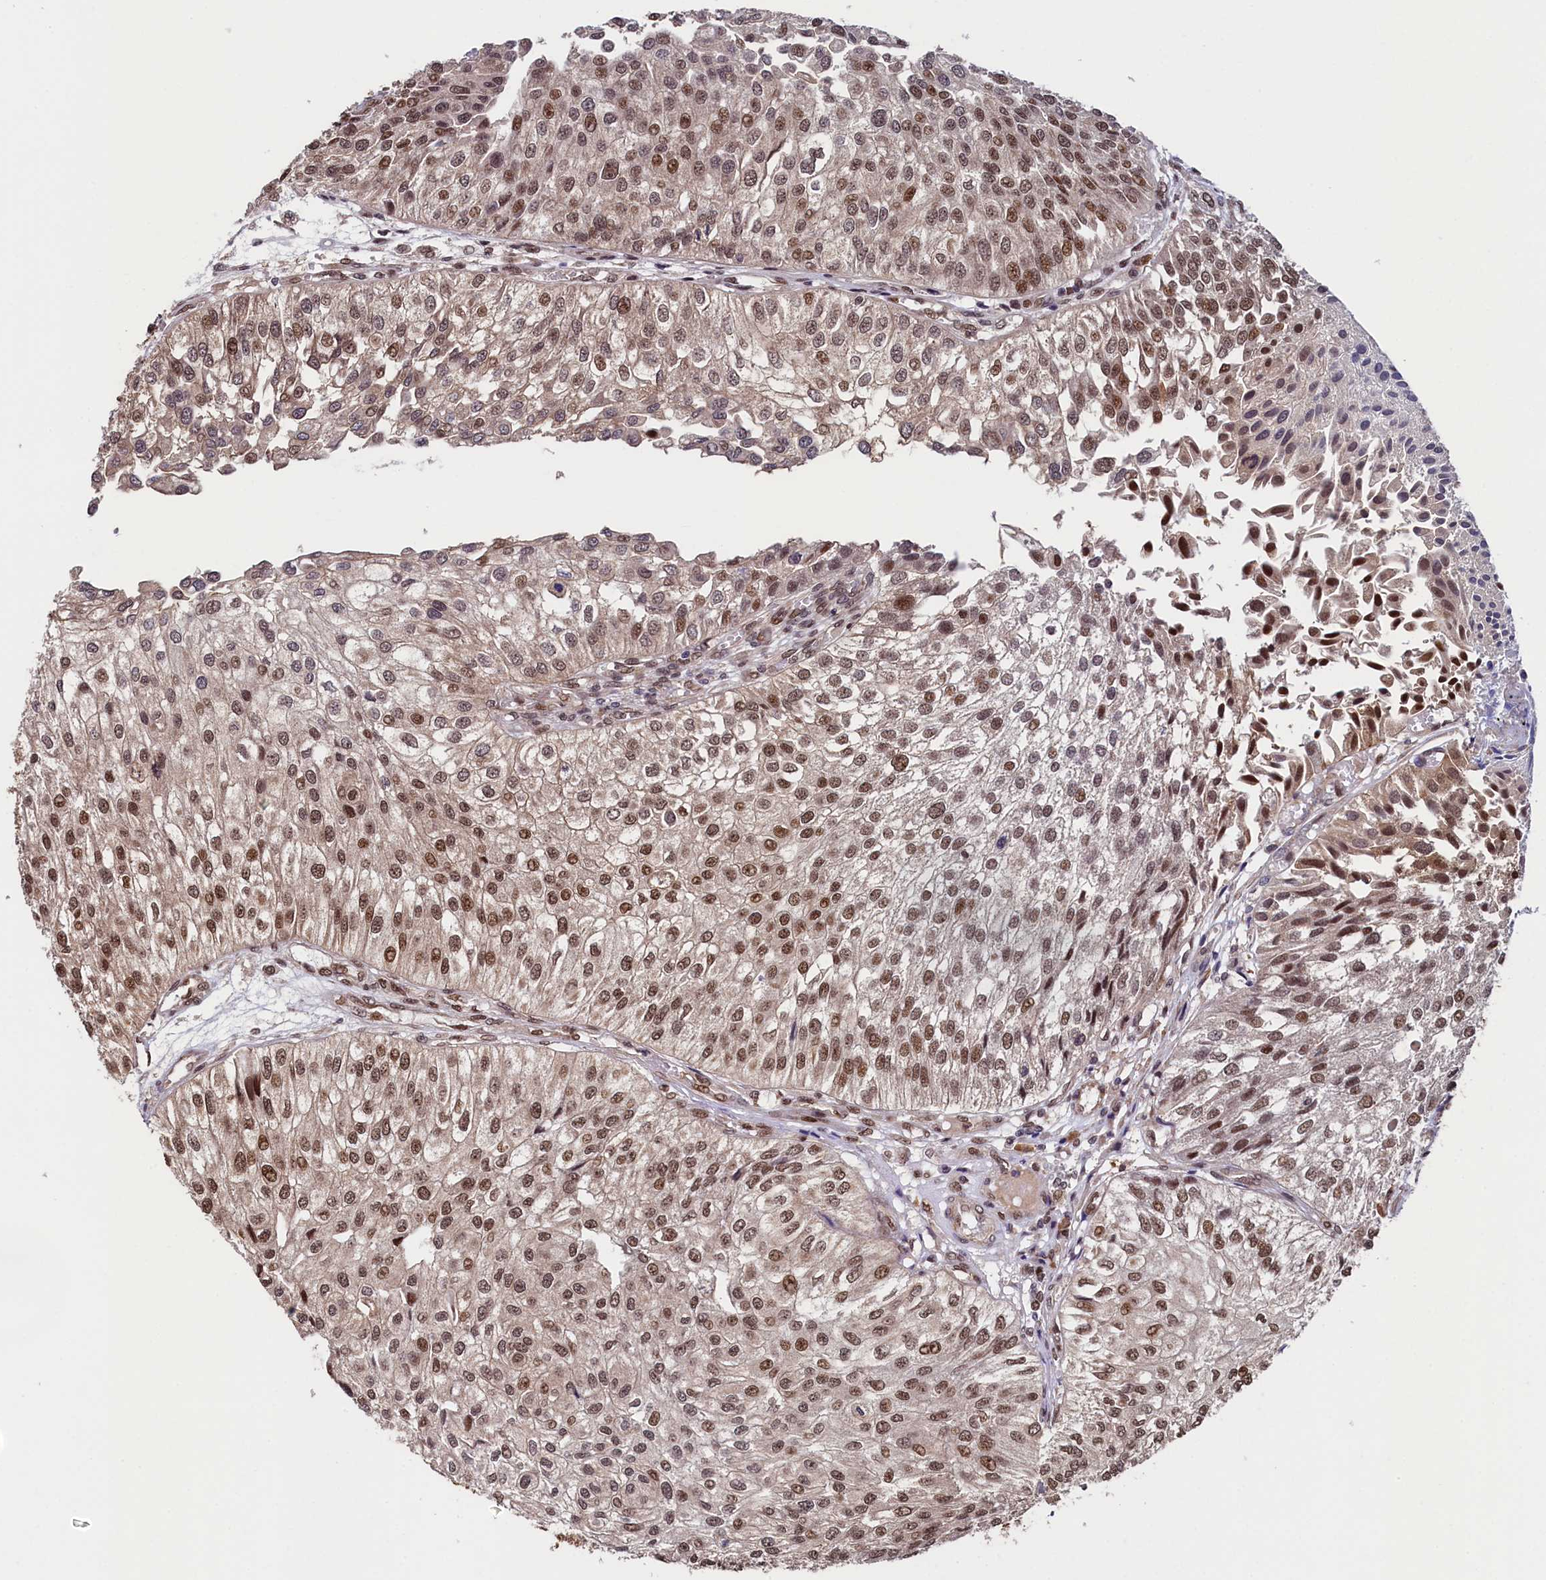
{"staining": {"intensity": "moderate", "quantity": ">75%", "location": "nuclear"}, "tissue": "urothelial cancer", "cell_type": "Tumor cells", "image_type": "cancer", "snomed": [{"axis": "morphology", "description": "Urothelial carcinoma, Low grade"}, {"axis": "topography", "description": "Urinary bladder"}], "caption": "A micrograph of human urothelial cancer stained for a protein reveals moderate nuclear brown staining in tumor cells. The staining is performed using DAB brown chromogen to label protein expression. The nuclei are counter-stained blue using hematoxylin.", "gene": "LEO1", "patient": {"sex": "female", "age": 89}}